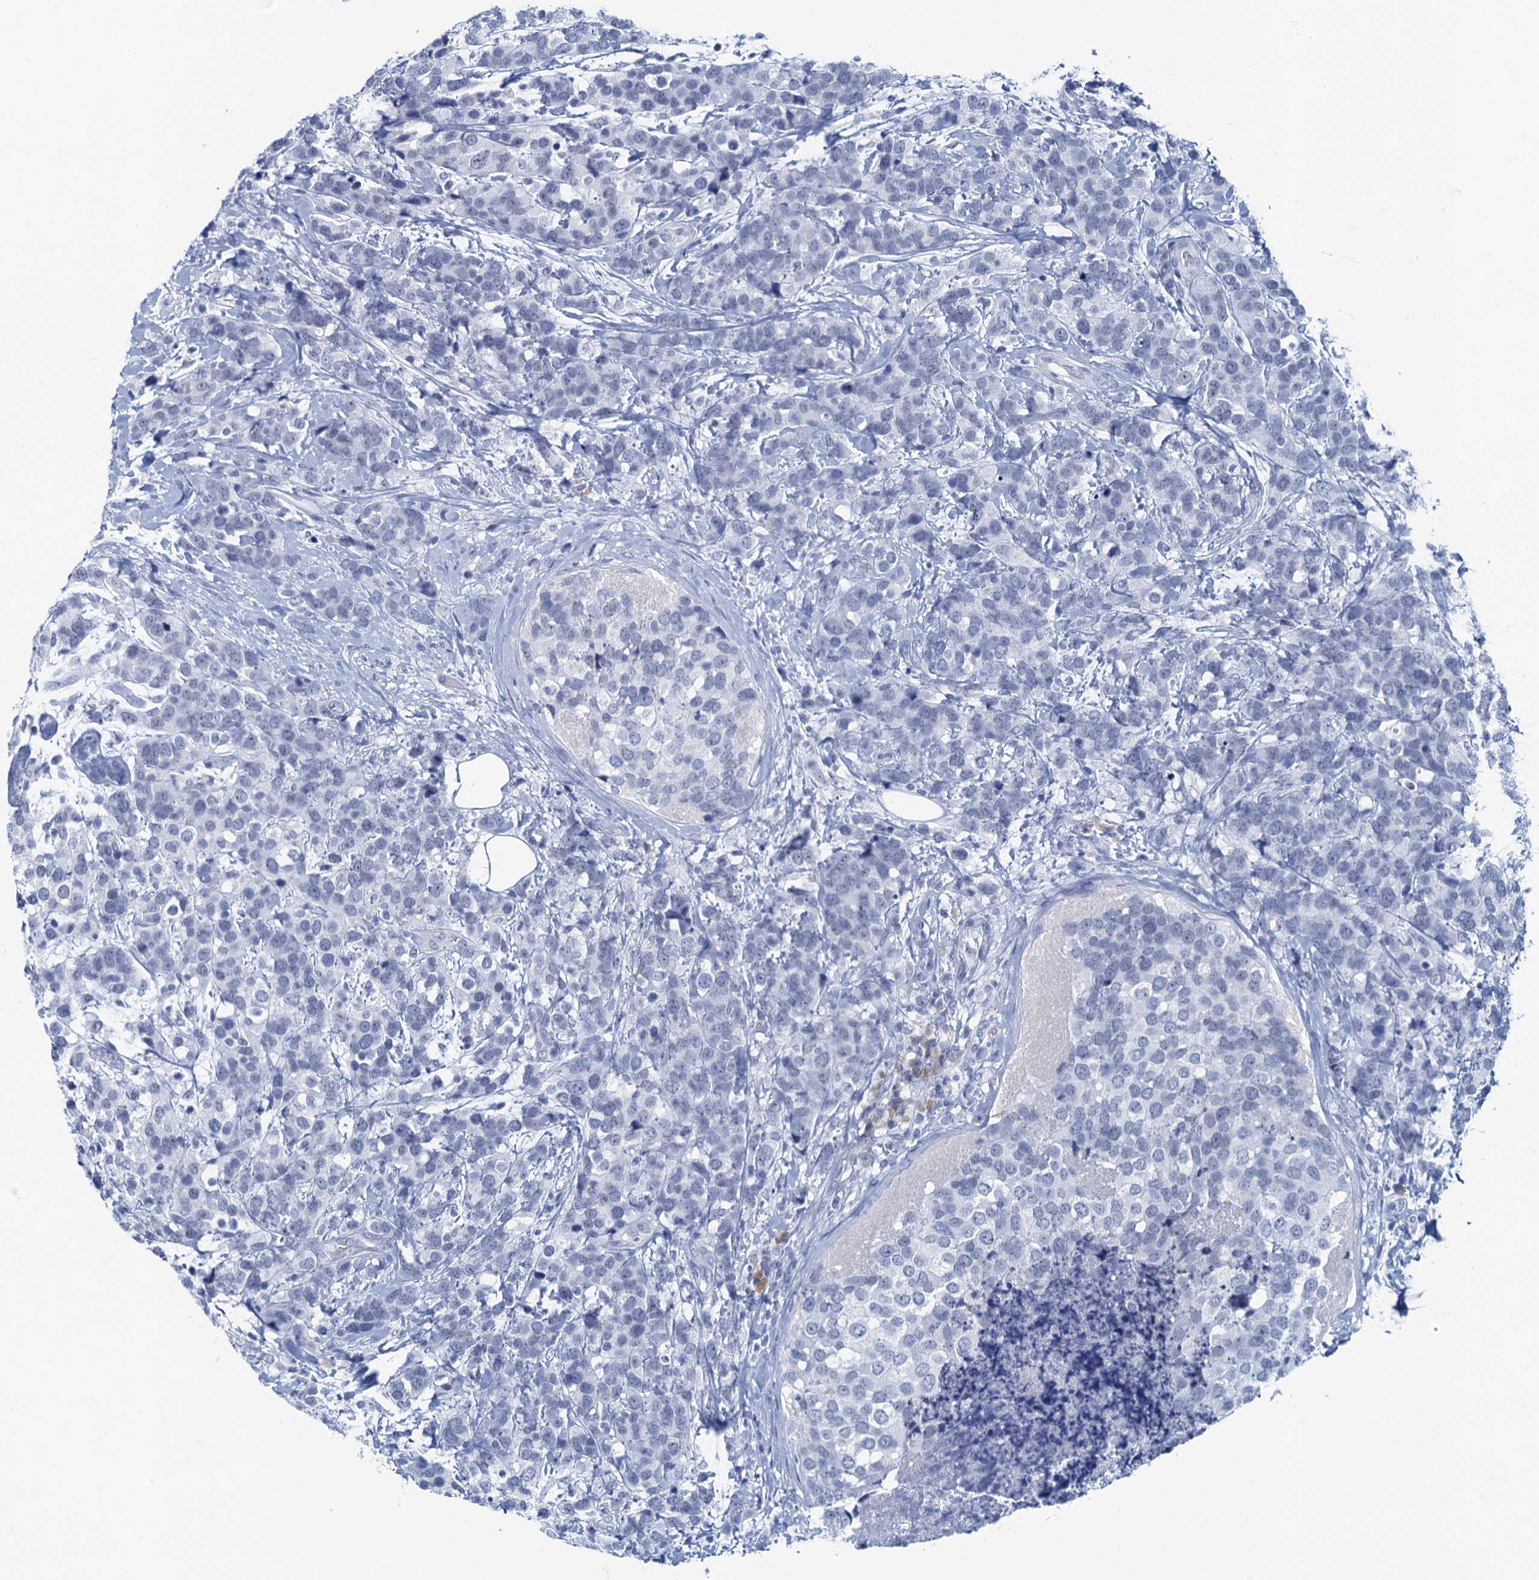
{"staining": {"intensity": "negative", "quantity": "none", "location": "none"}, "tissue": "breast cancer", "cell_type": "Tumor cells", "image_type": "cancer", "snomed": [{"axis": "morphology", "description": "Lobular carcinoma"}, {"axis": "topography", "description": "Breast"}], "caption": "IHC image of human breast cancer stained for a protein (brown), which reveals no staining in tumor cells.", "gene": "HAPSTR1", "patient": {"sex": "female", "age": 59}}